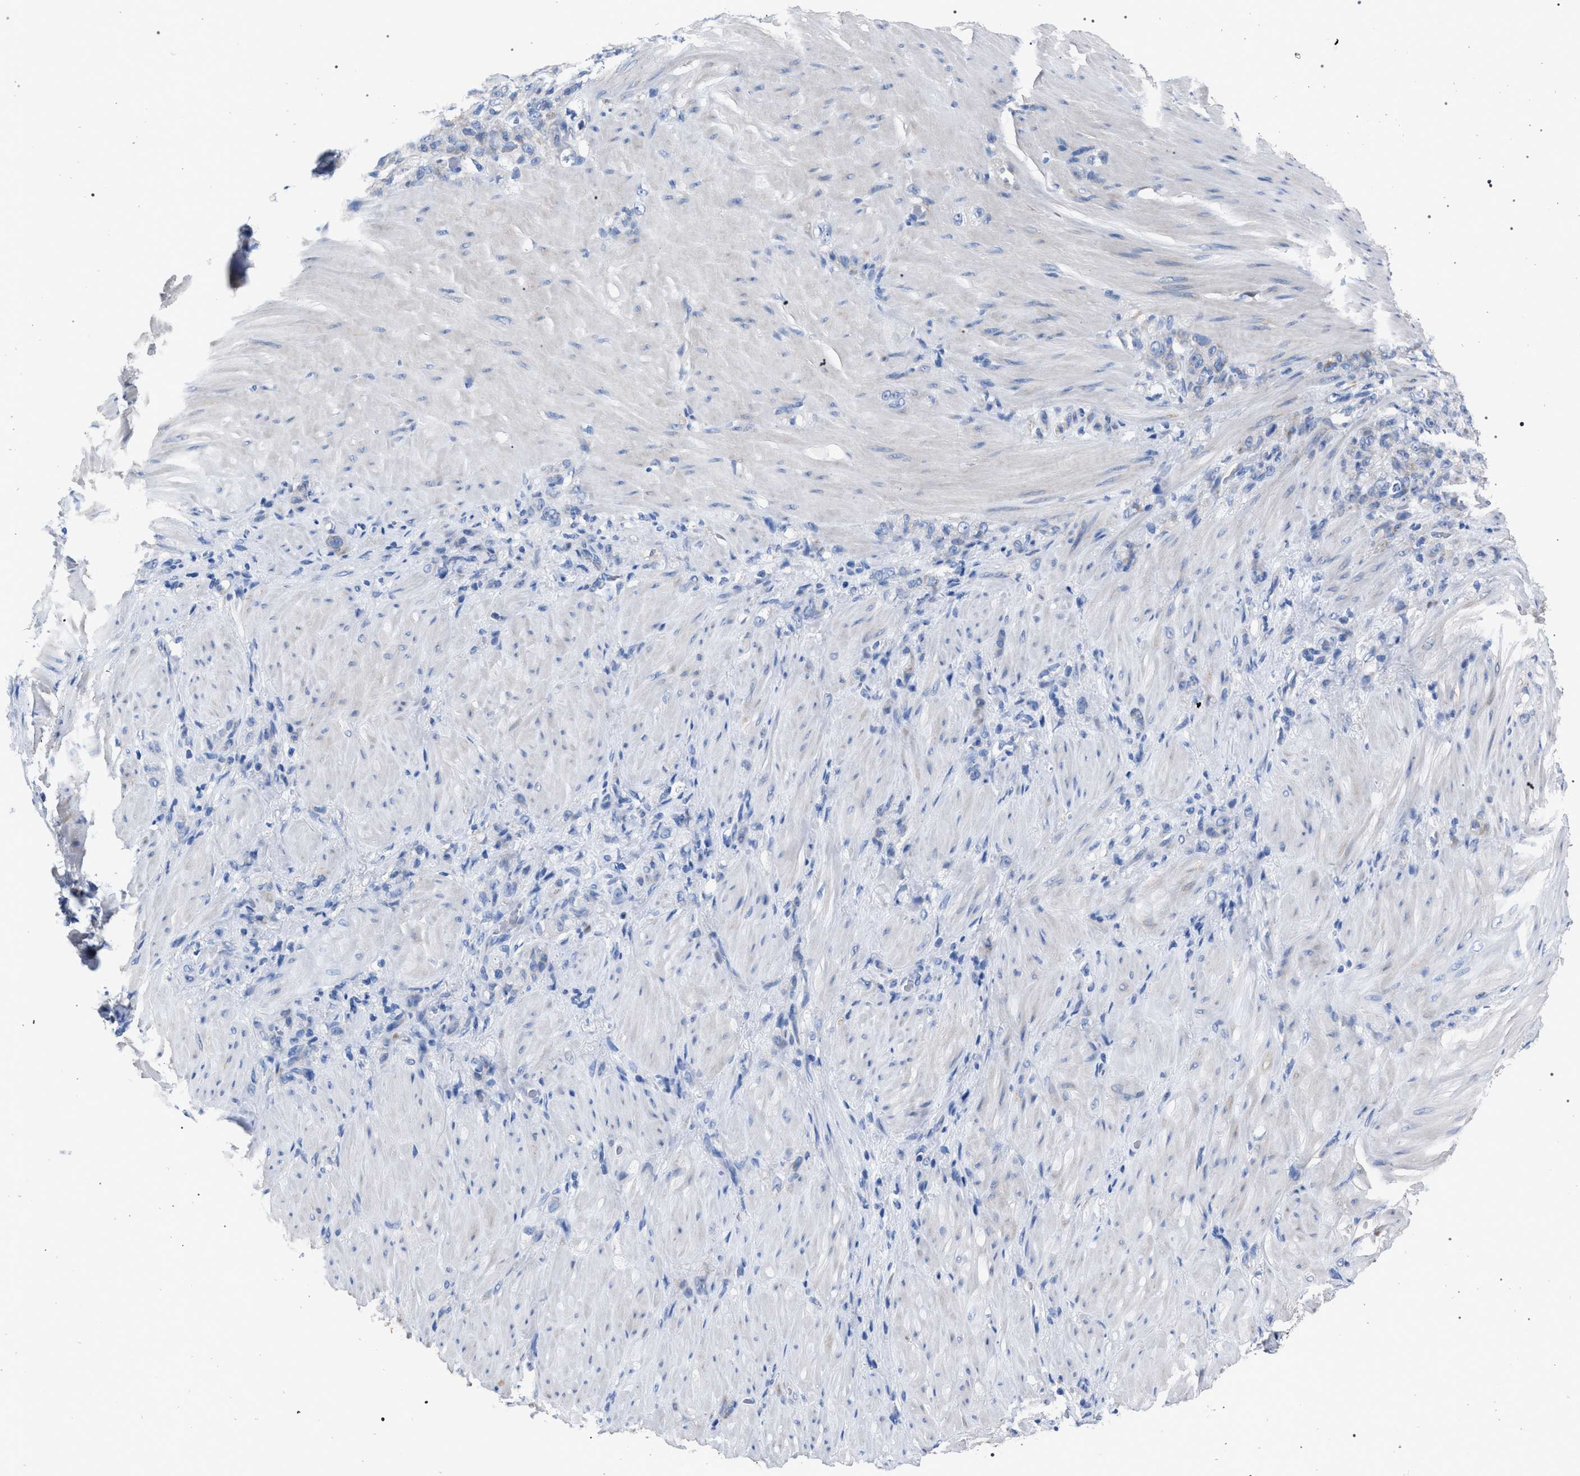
{"staining": {"intensity": "negative", "quantity": "none", "location": "none"}, "tissue": "stomach cancer", "cell_type": "Tumor cells", "image_type": "cancer", "snomed": [{"axis": "morphology", "description": "Normal tissue, NOS"}, {"axis": "morphology", "description": "Adenocarcinoma, NOS"}, {"axis": "topography", "description": "Stomach"}], "caption": "The micrograph reveals no significant staining in tumor cells of stomach cancer.", "gene": "CRYZ", "patient": {"sex": "male", "age": 82}}